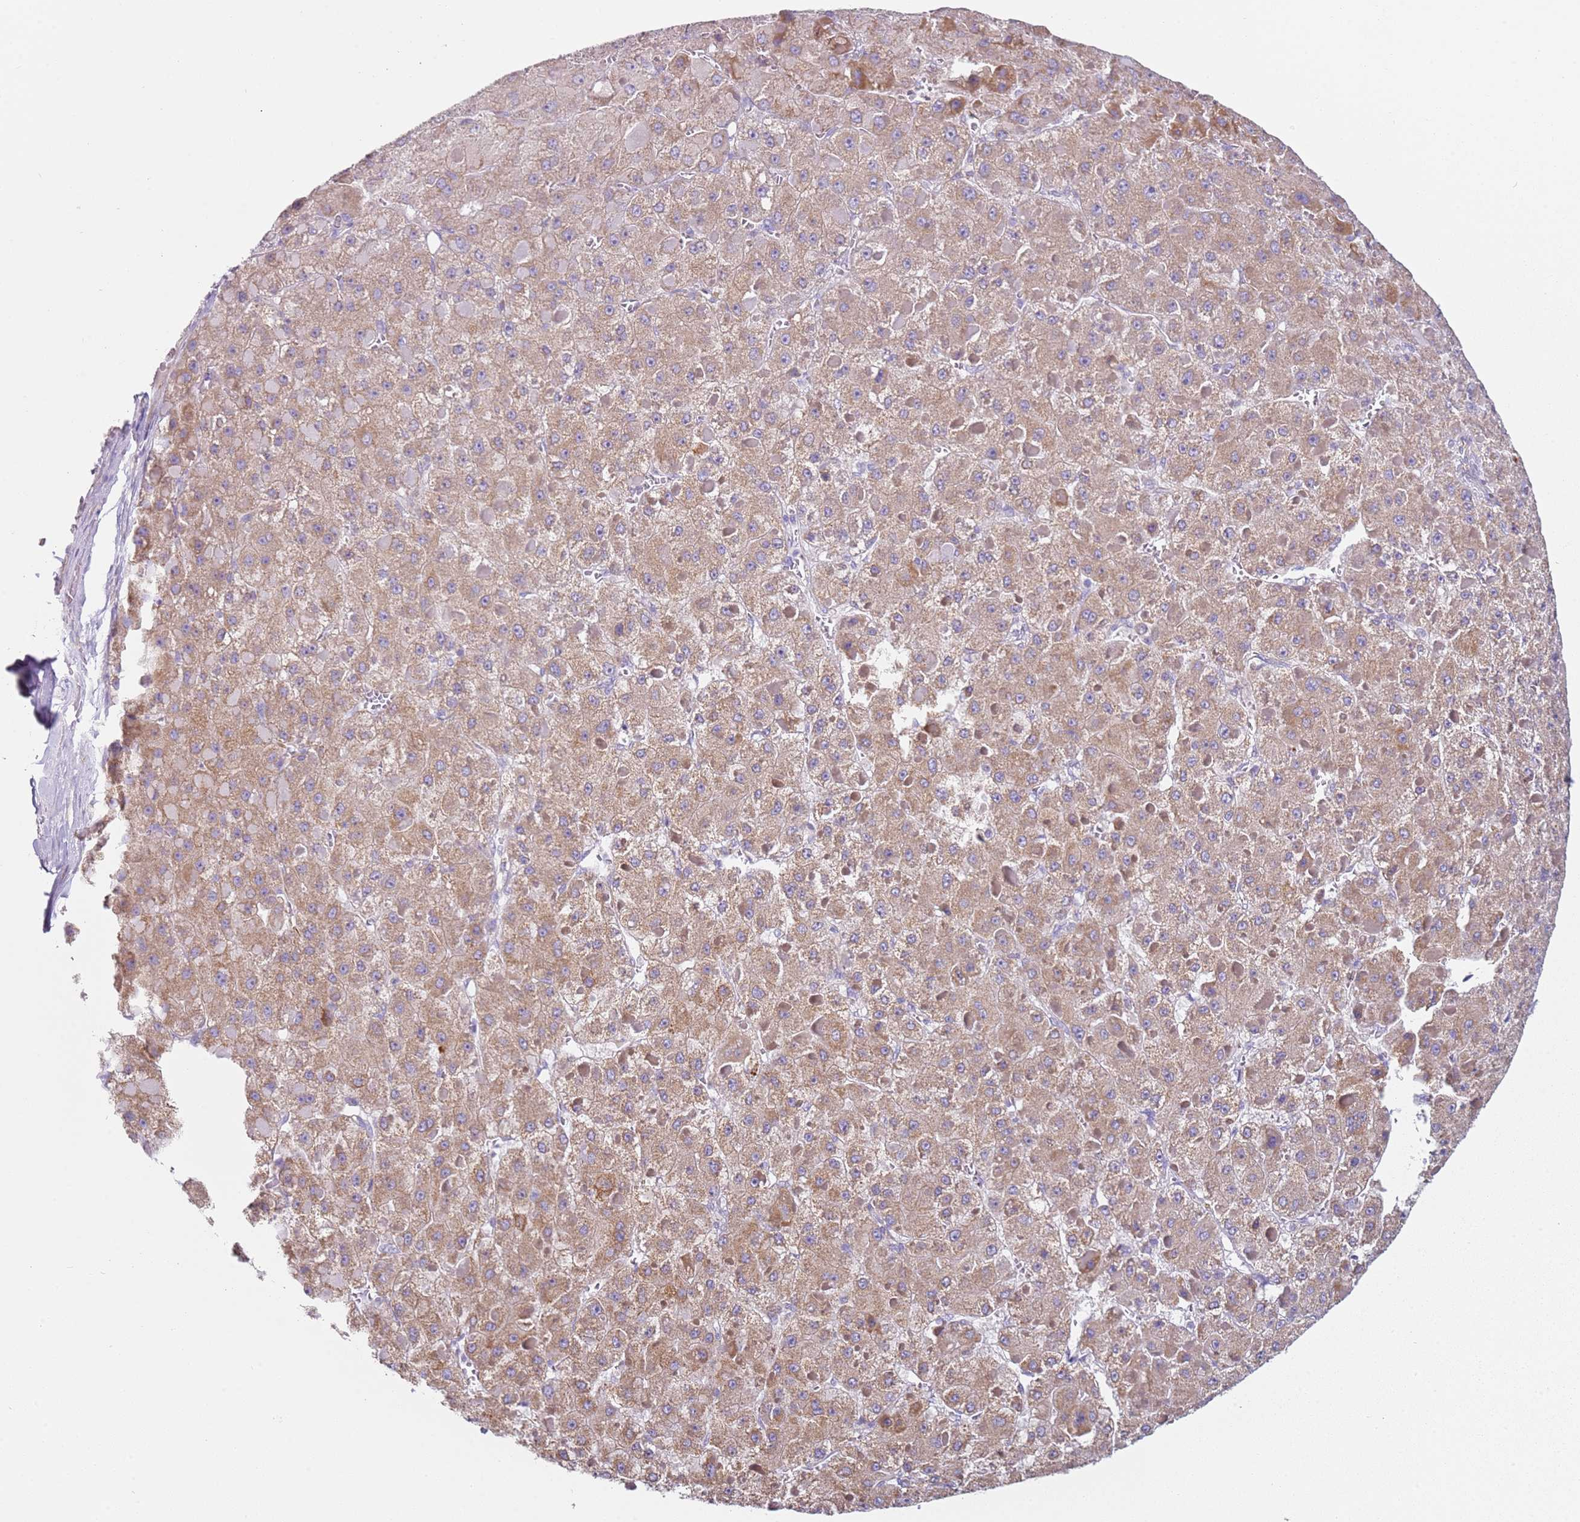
{"staining": {"intensity": "moderate", "quantity": ">75%", "location": "cytoplasmic/membranous"}, "tissue": "liver cancer", "cell_type": "Tumor cells", "image_type": "cancer", "snomed": [{"axis": "morphology", "description": "Carcinoma, Hepatocellular, NOS"}, {"axis": "topography", "description": "Liver"}], "caption": "This histopathology image demonstrates immunohistochemistry staining of human hepatocellular carcinoma (liver), with medium moderate cytoplasmic/membranous positivity in about >75% of tumor cells.", "gene": "ALS2", "patient": {"sex": "female", "age": 73}}